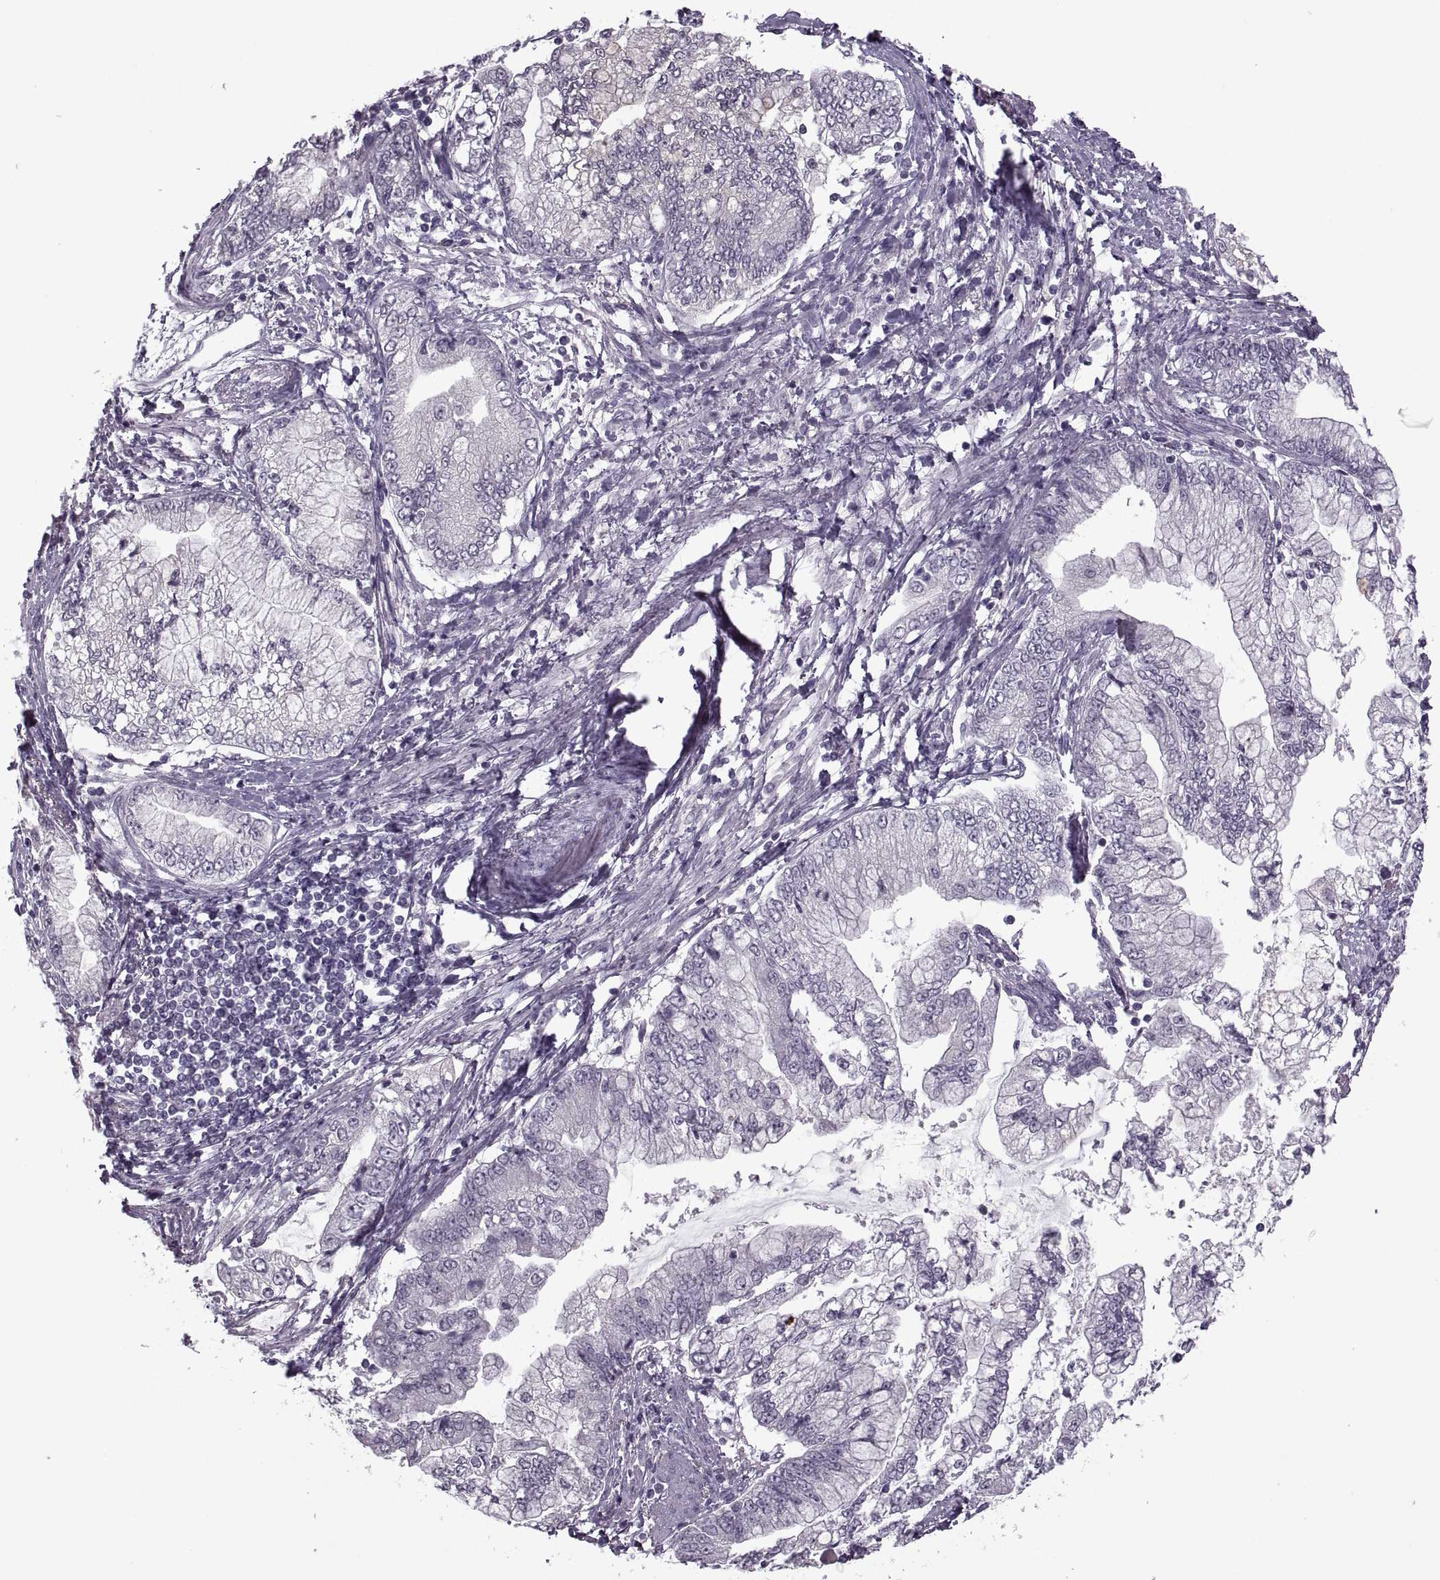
{"staining": {"intensity": "negative", "quantity": "none", "location": "none"}, "tissue": "stomach cancer", "cell_type": "Tumor cells", "image_type": "cancer", "snomed": [{"axis": "morphology", "description": "Adenocarcinoma, NOS"}, {"axis": "topography", "description": "Stomach, upper"}], "caption": "This is an IHC photomicrograph of human stomach adenocarcinoma. There is no expression in tumor cells.", "gene": "MGAT4D", "patient": {"sex": "female", "age": 74}}